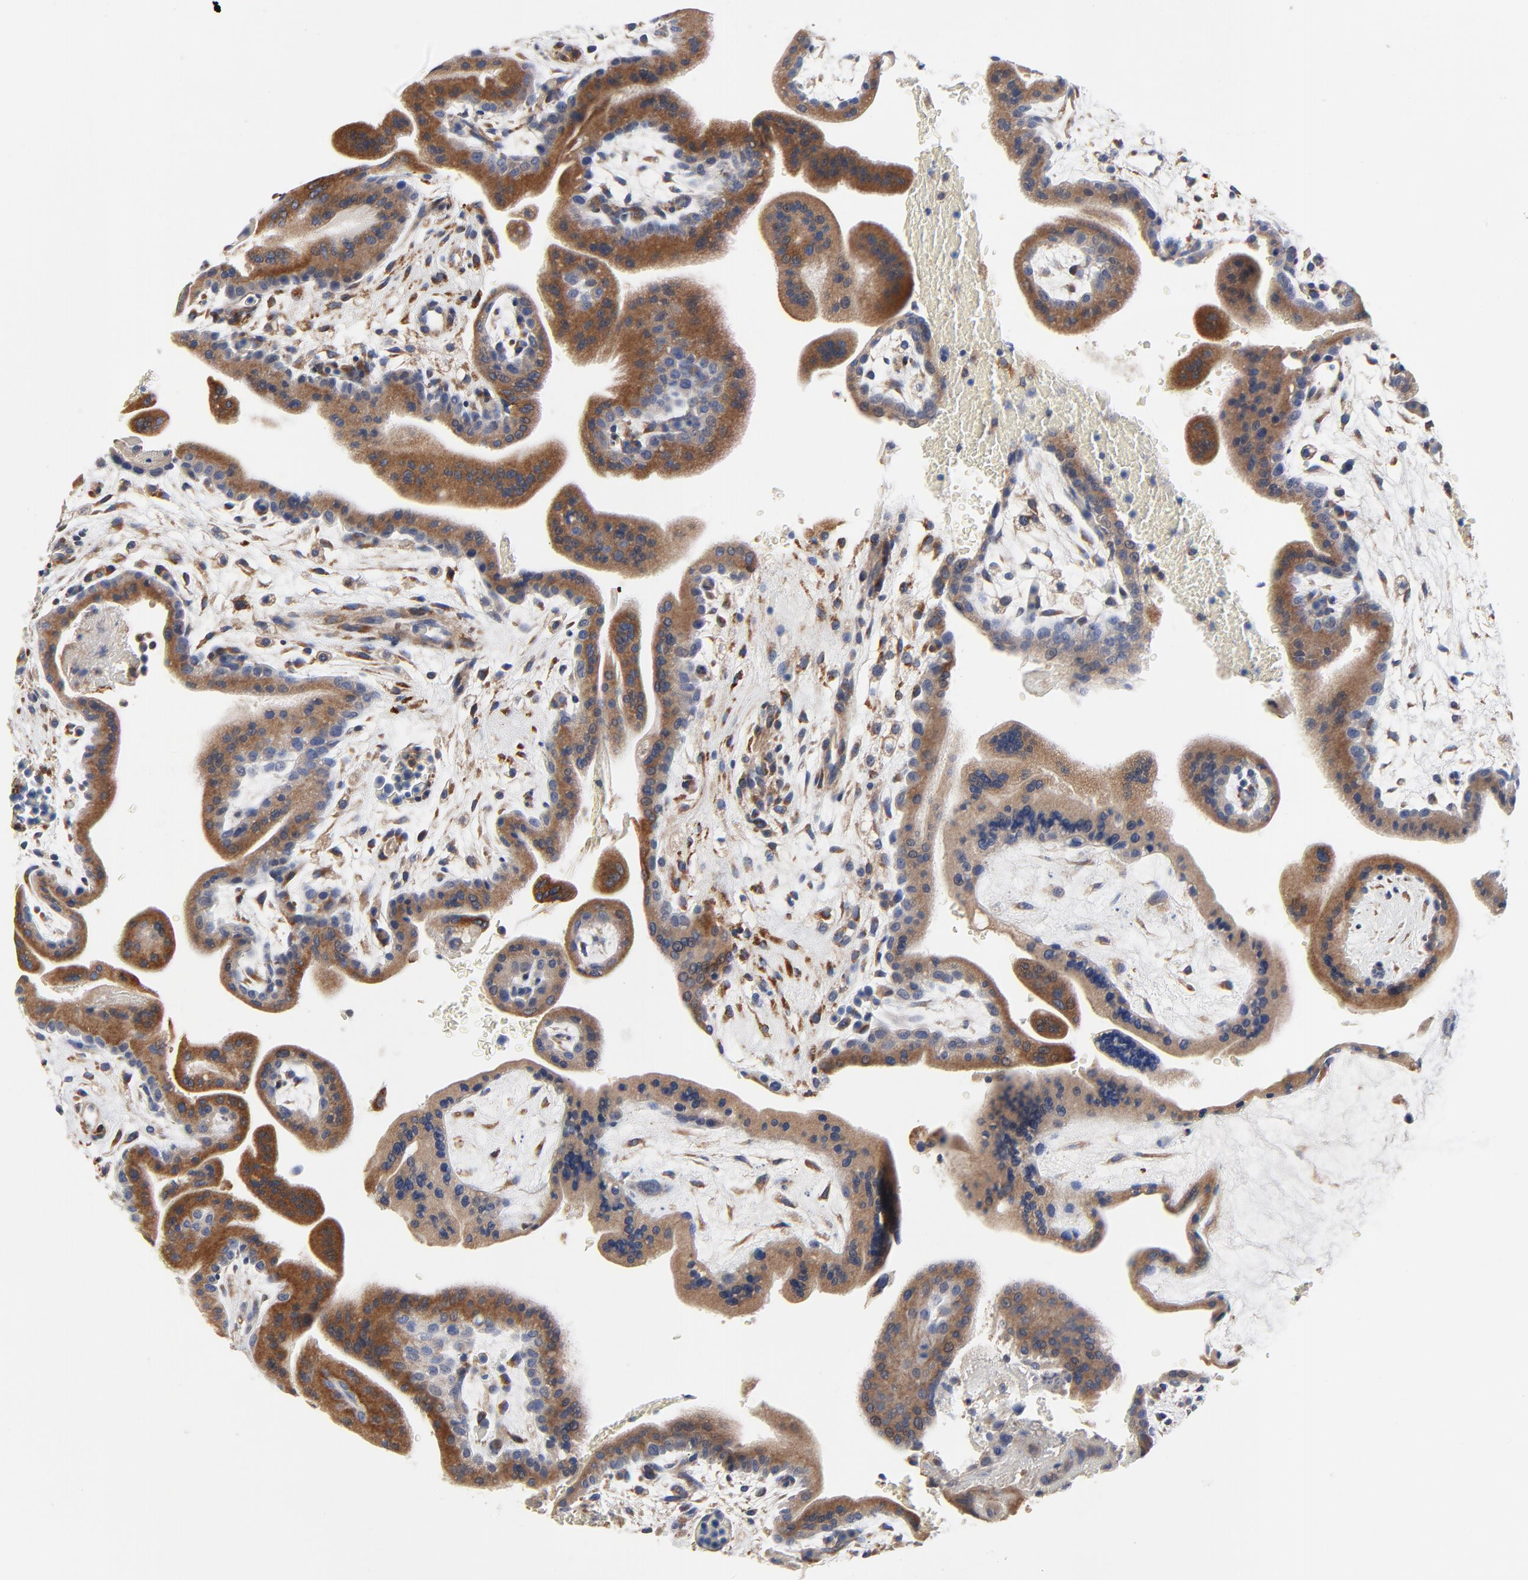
{"staining": {"intensity": "strong", "quantity": ">75%", "location": "cytoplasmic/membranous"}, "tissue": "placenta", "cell_type": "Trophoblastic cells", "image_type": "normal", "snomed": [{"axis": "morphology", "description": "Normal tissue, NOS"}, {"axis": "topography", "description": "Placenta"}], "caption": "DAB (3,3'-diaminobenzidine) immunohistochemical staining of normal placenta exhibits strong cytoplasmic/membranous protein staining in approximately >75% of trophoblastic cells.", "gene": "VAV2", "patient": {"sex": "female", "age": 35}}